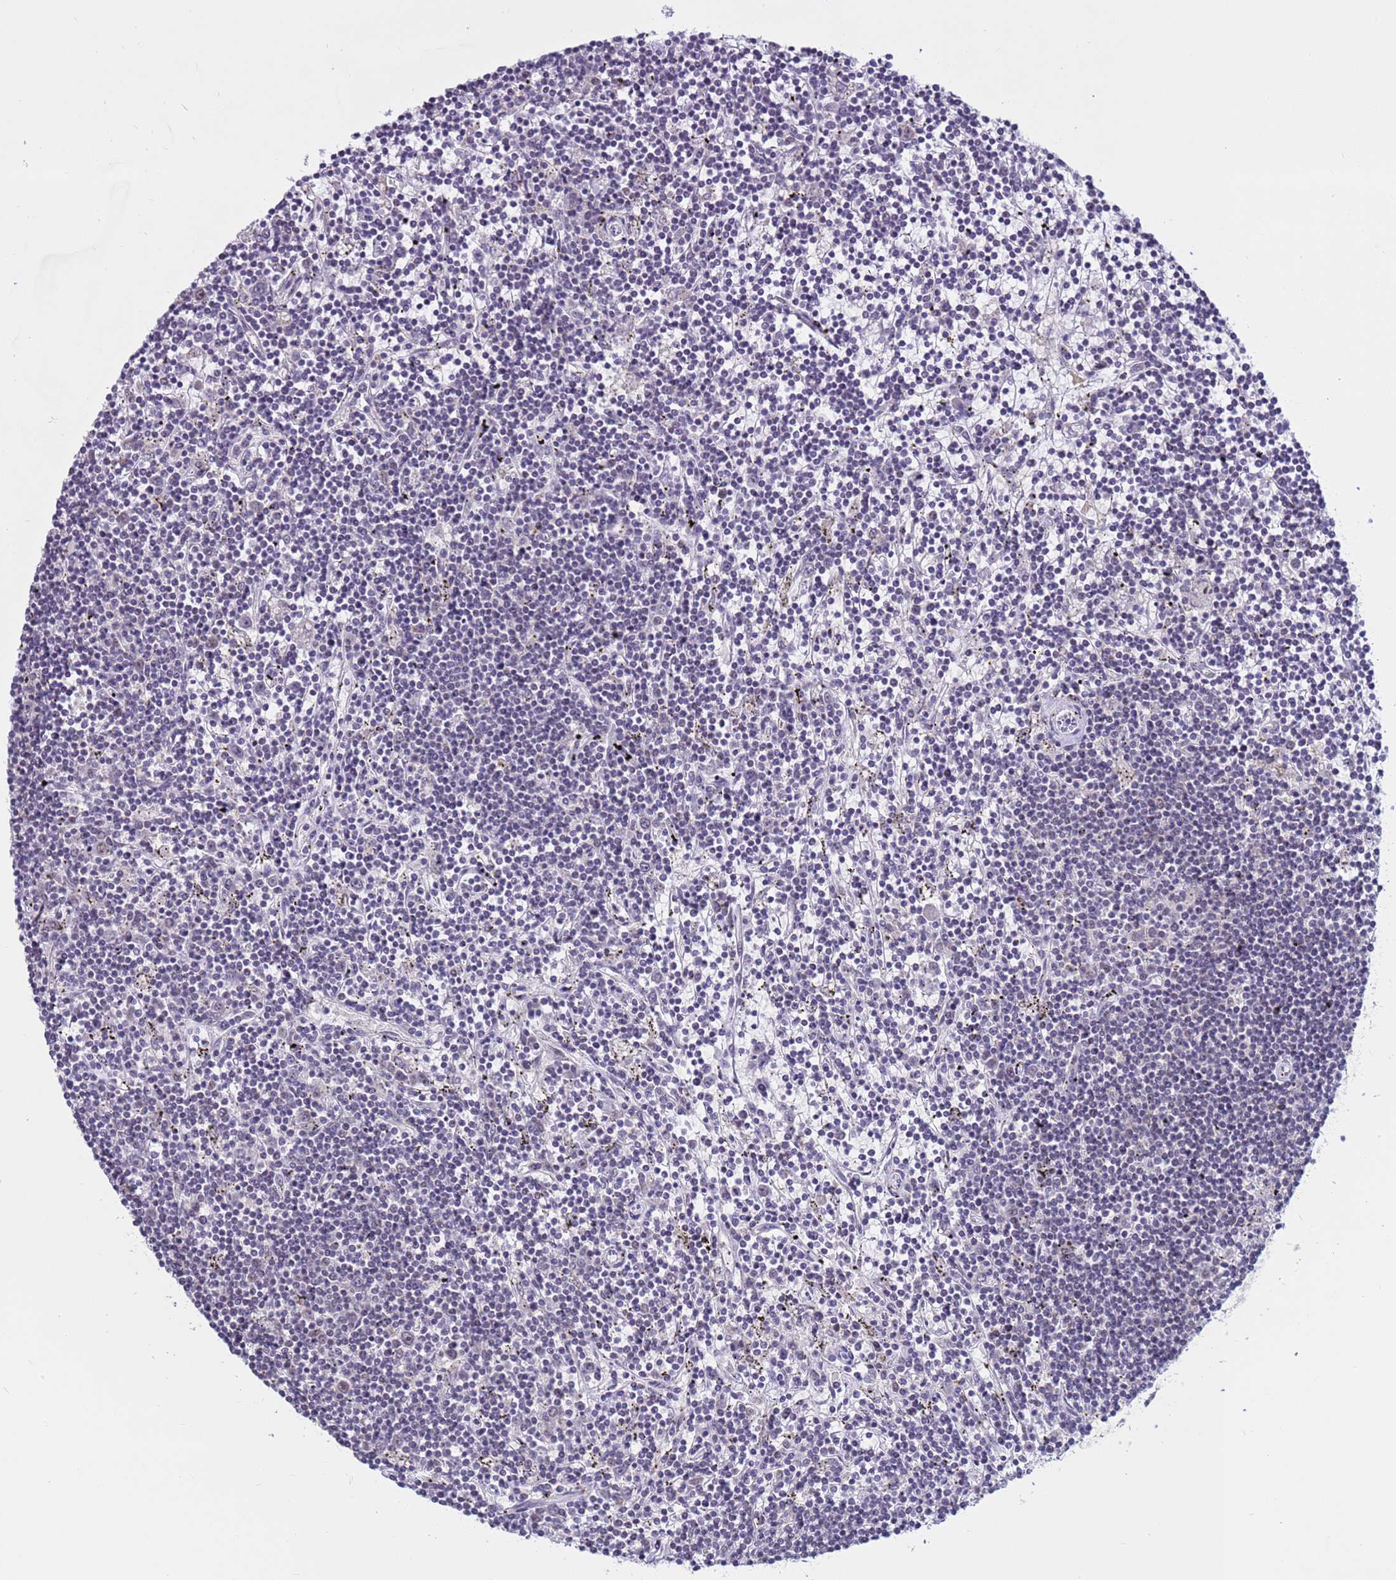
{"staining": {"intensity": "negative", "quantity": "none", "location": "none"}, "tissue": "lymphoma", "cell_type": "Tumor cells", "image_type": "cancer", "snomed": [{"axis": "morphology", "description": "Malignant lymphoma, non-Hodgkin's type, Low grade"}, {"axis": "topography", "description": "Spleen"}], "caption": "A histopathology image of lymphoma stained for a protein shows no brown staining in tumor cells. (Immunohistochemistry (ihc), brightfield microscopy, high magnification).", "gene": "CDK2AP2", "patient": {"sex": "male", "age": 76}}